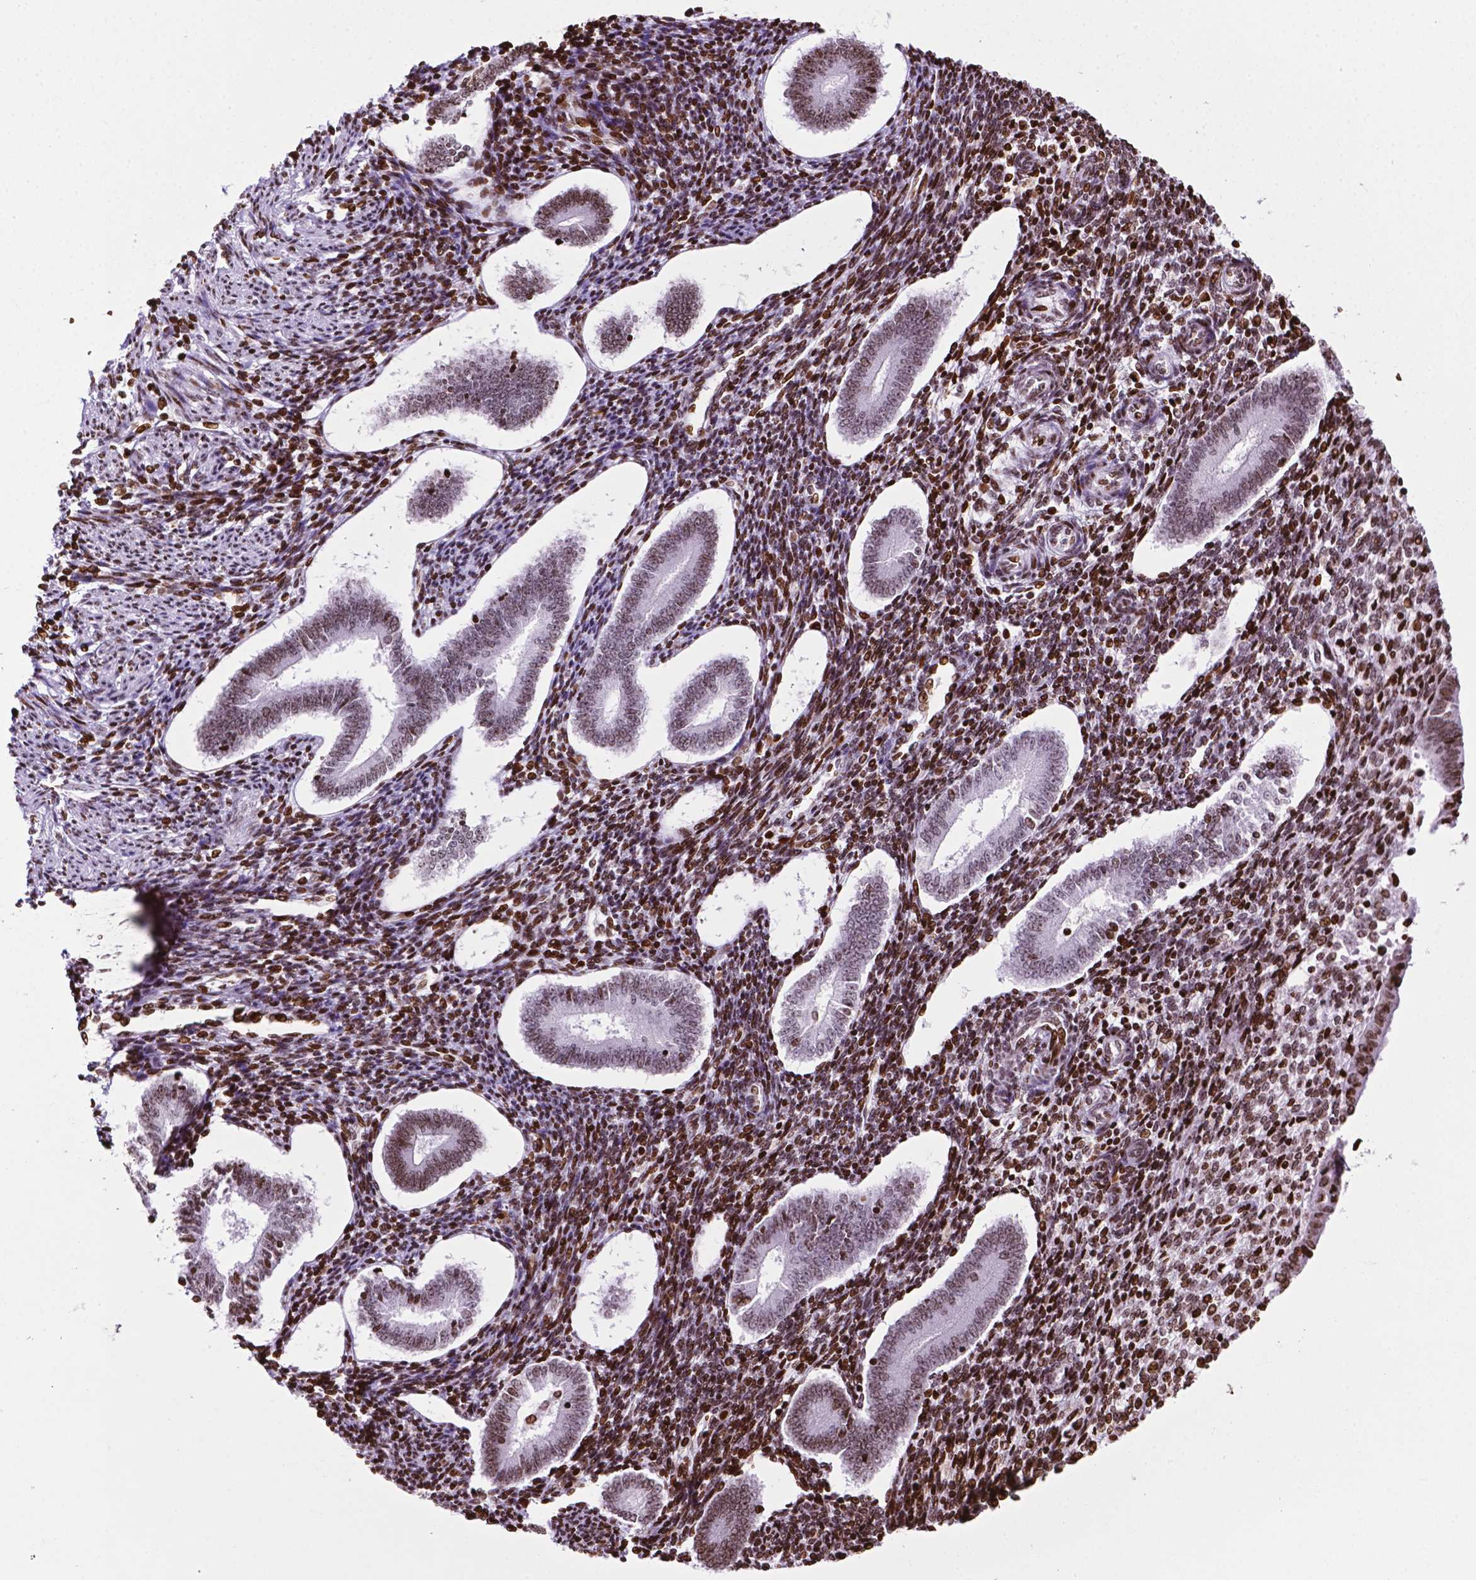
{"staining": {"intensity": "moderate", "quantity": ">75%", "location": "nuclear"}, "tissue": "endometrium", "cell_type": "Cells in endometrial stroma", "image_type": "normal", "snomed": [{"axis": "morphology", "description": "Normal tissue, NOS"}, {"axis": "topography", "description": "Endometrium"}], "caption": "Immunohistochemistry (IHC) of normal endometrium demonstrates medium levels of moderate nuclear staining in about >75% of cells in endometrial stroma. (DAB IHC, brown staining for protein, blue staining for nuclei).", "gene": "TMEM250", "patient": {"sex": "female", "age": 40}}